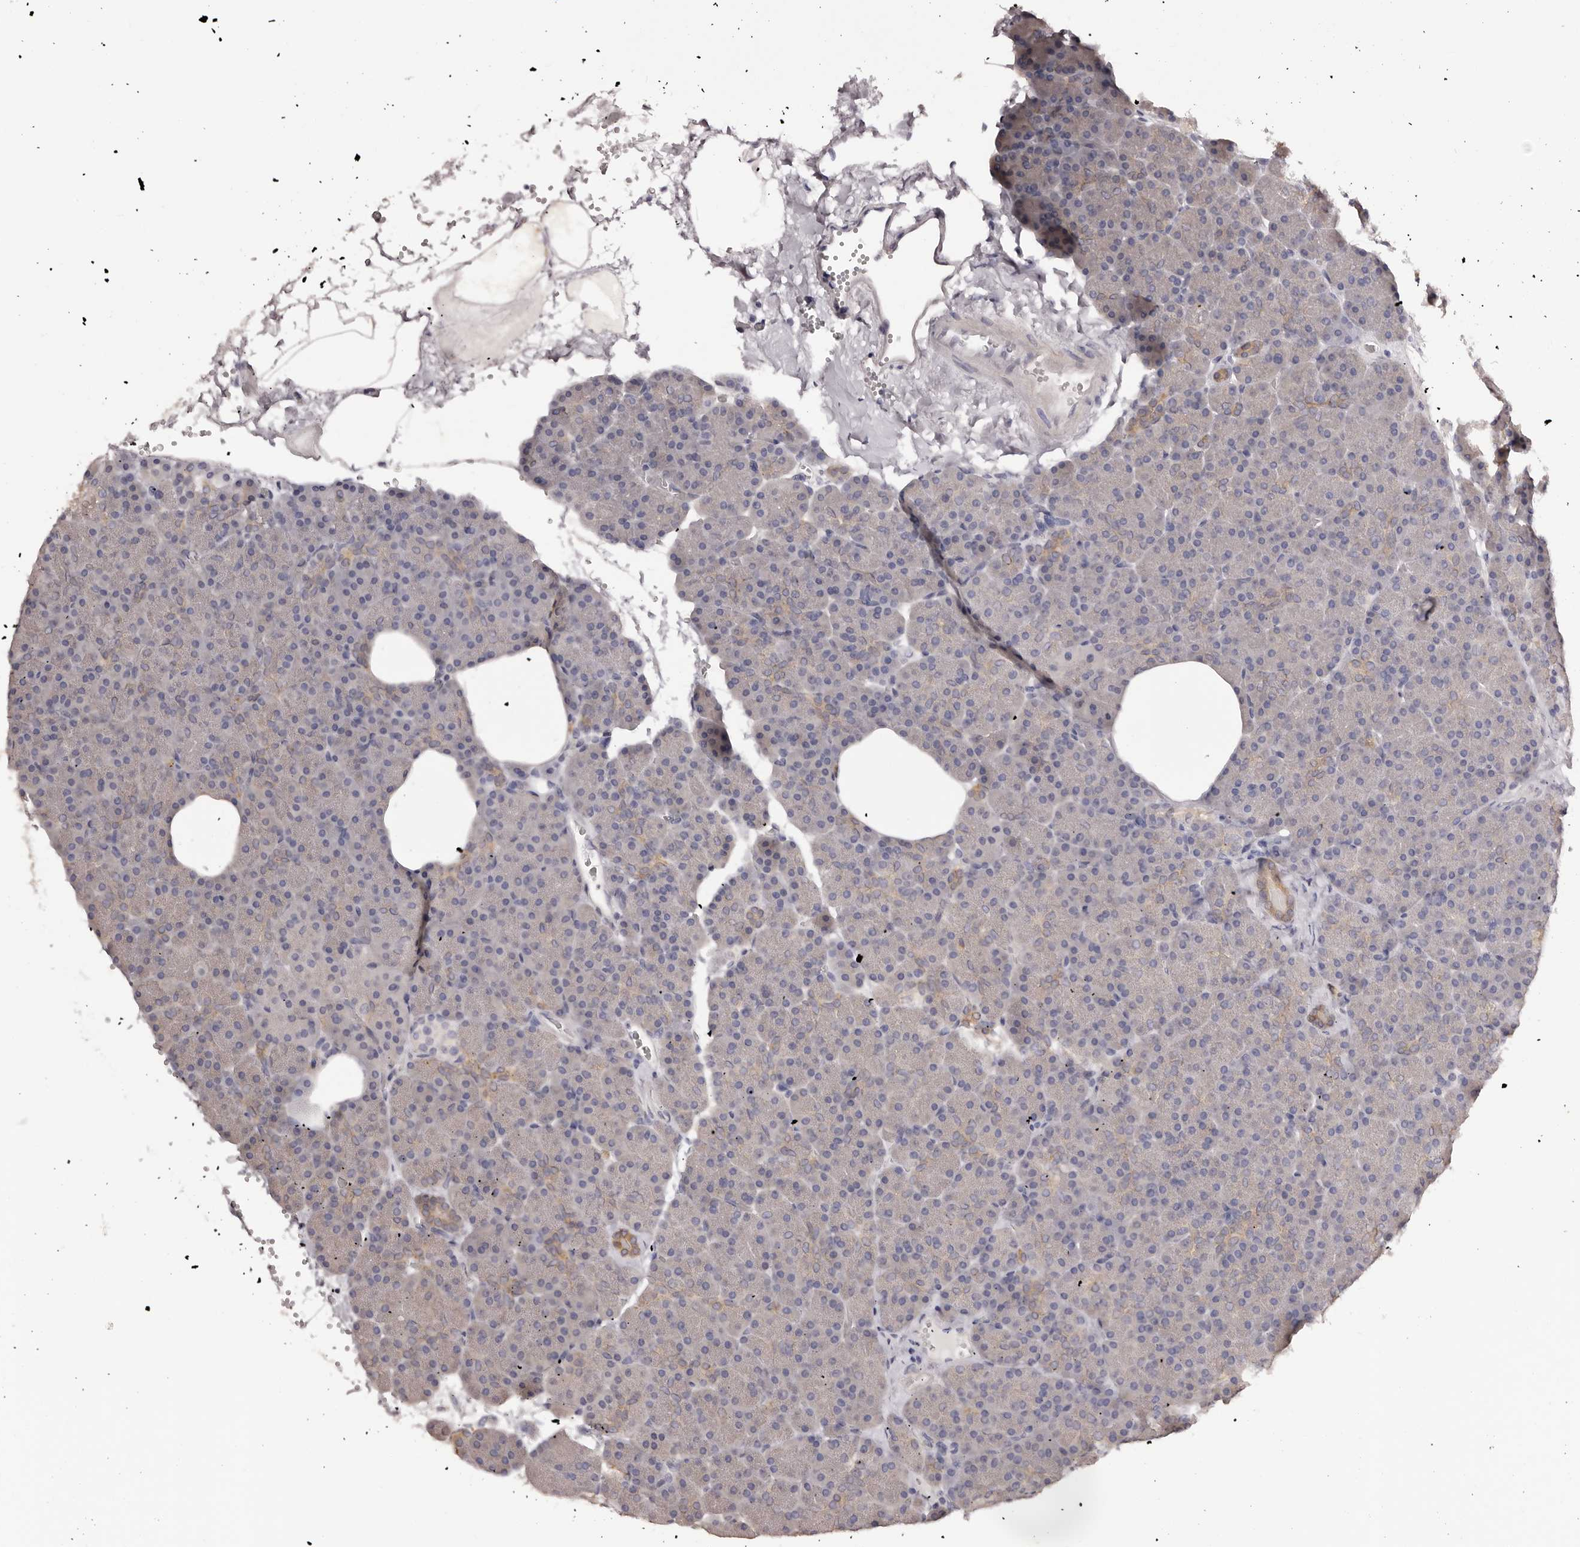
{"staining": {"intensity": "moderate", "quantity": "25%-75%", "location": "cytoplasmic/membranous"}, "tissue": "pancreas", "cell_type": "Exocrine glandular cells", "image_type": "normal", "snomed": [{"axis": "morphology", "description": "Normal tissue, NOS"}, {"axis": "morphology", "description": "Carcinoid, malignant, NOS"}, {"axis": "topography", "description": "Pancreas"}], "caption": "High-magnification brightfield microscopy of unremarkable pancreas stained with DAB (3,3'-diaminobenzidine) (brown) and counterstained with hematoxylin (blue). exocrine glandular cells exhibit moderate cytoplasmic/membranous staining is appreciated in approximately25%-75% of cells. (IHC, brightfield microscopy, high magnification).", "gene": "KCNJ8", "patient": {"sex": "female", "age": 35}}